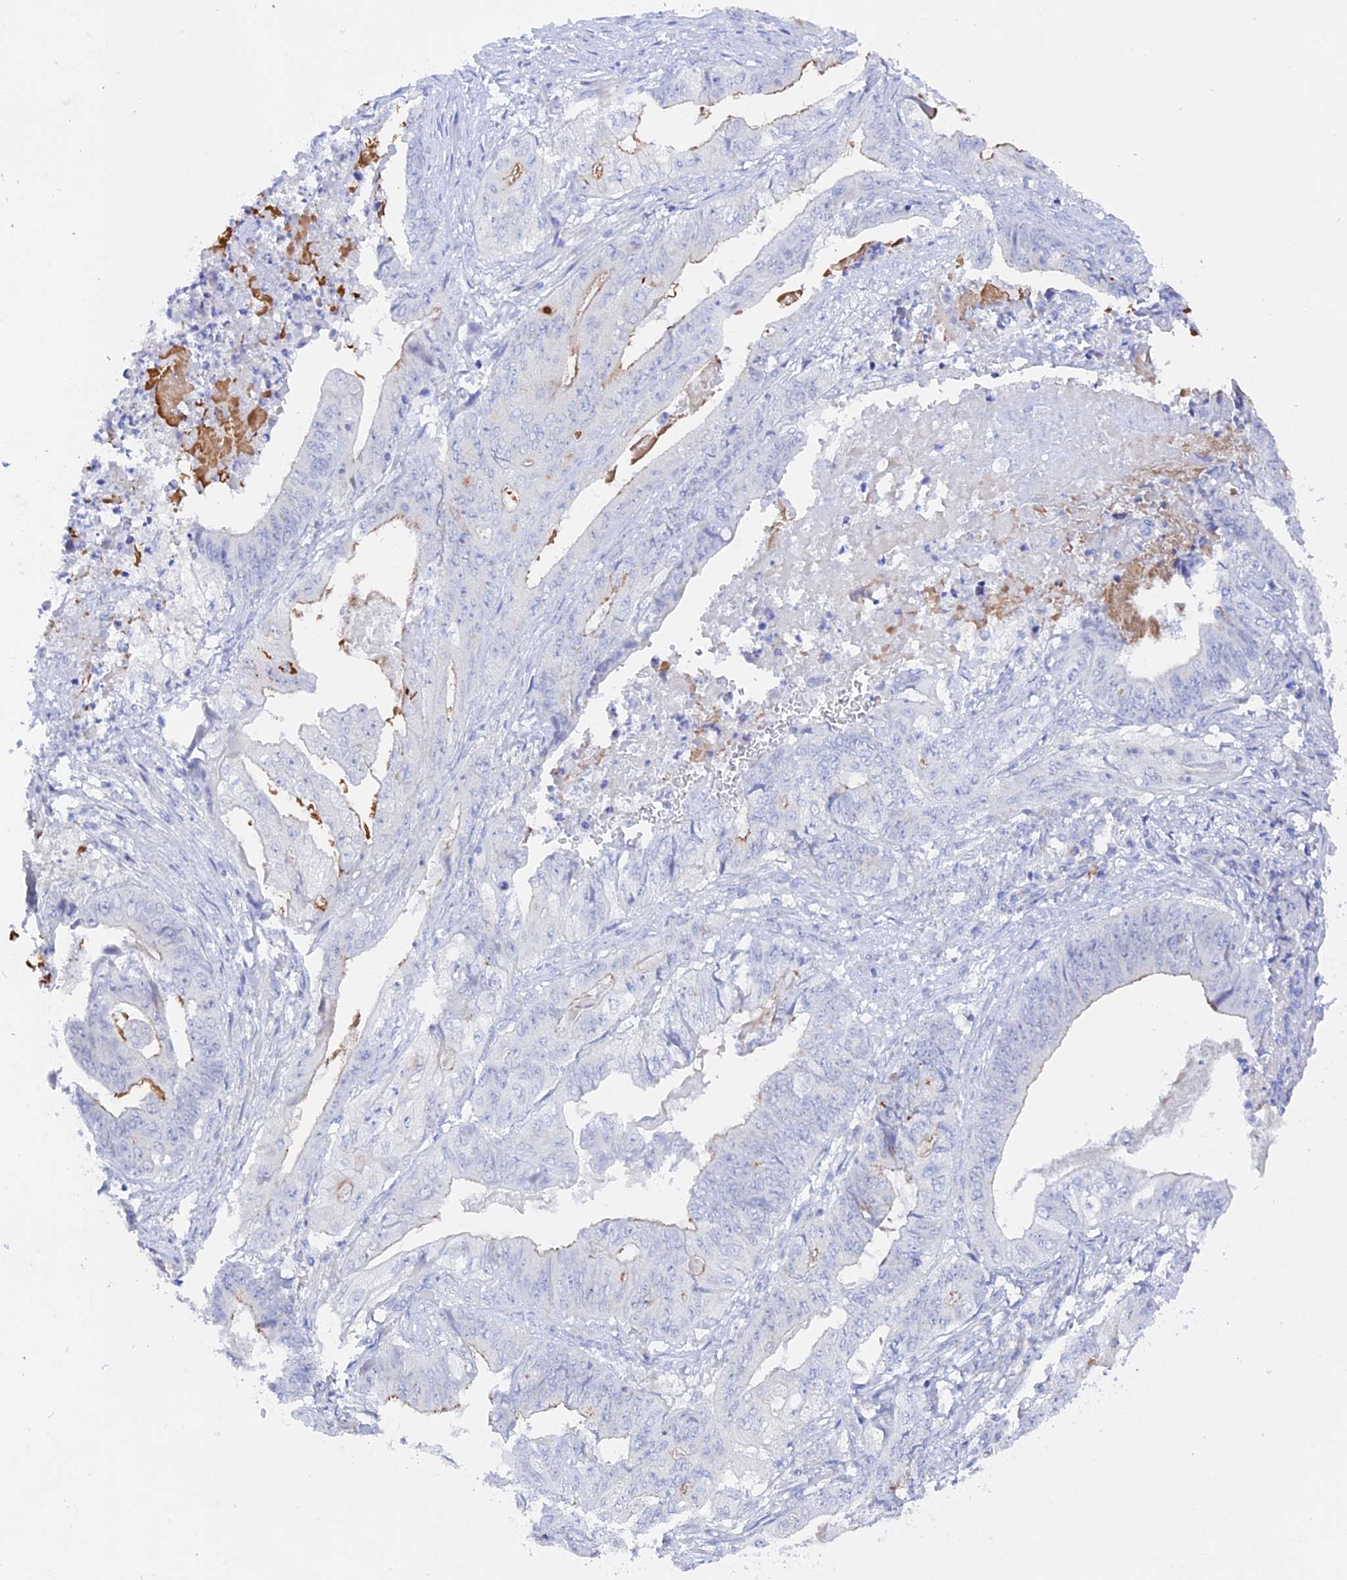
{"staining": {"intensity": "moderate", "quantity": "<25%", "location": "cytoplasmic/membranous"}, "tissue": "stomach cancer", "cell_type": "Tumor cells", "image_type": "cancer", "snomed": [{"axis": "morphology", "description": "Adenocarcinoma, NOS"}, {"axis": "topography", "description": "Stomach"}], "caption": "A brown stain highlights moderate cytoplasmic/membranous staining of a protein in human stomach cancer tumor cells.", "gene": "DACT3", "patient": {"sex": "female", "age": 73}}